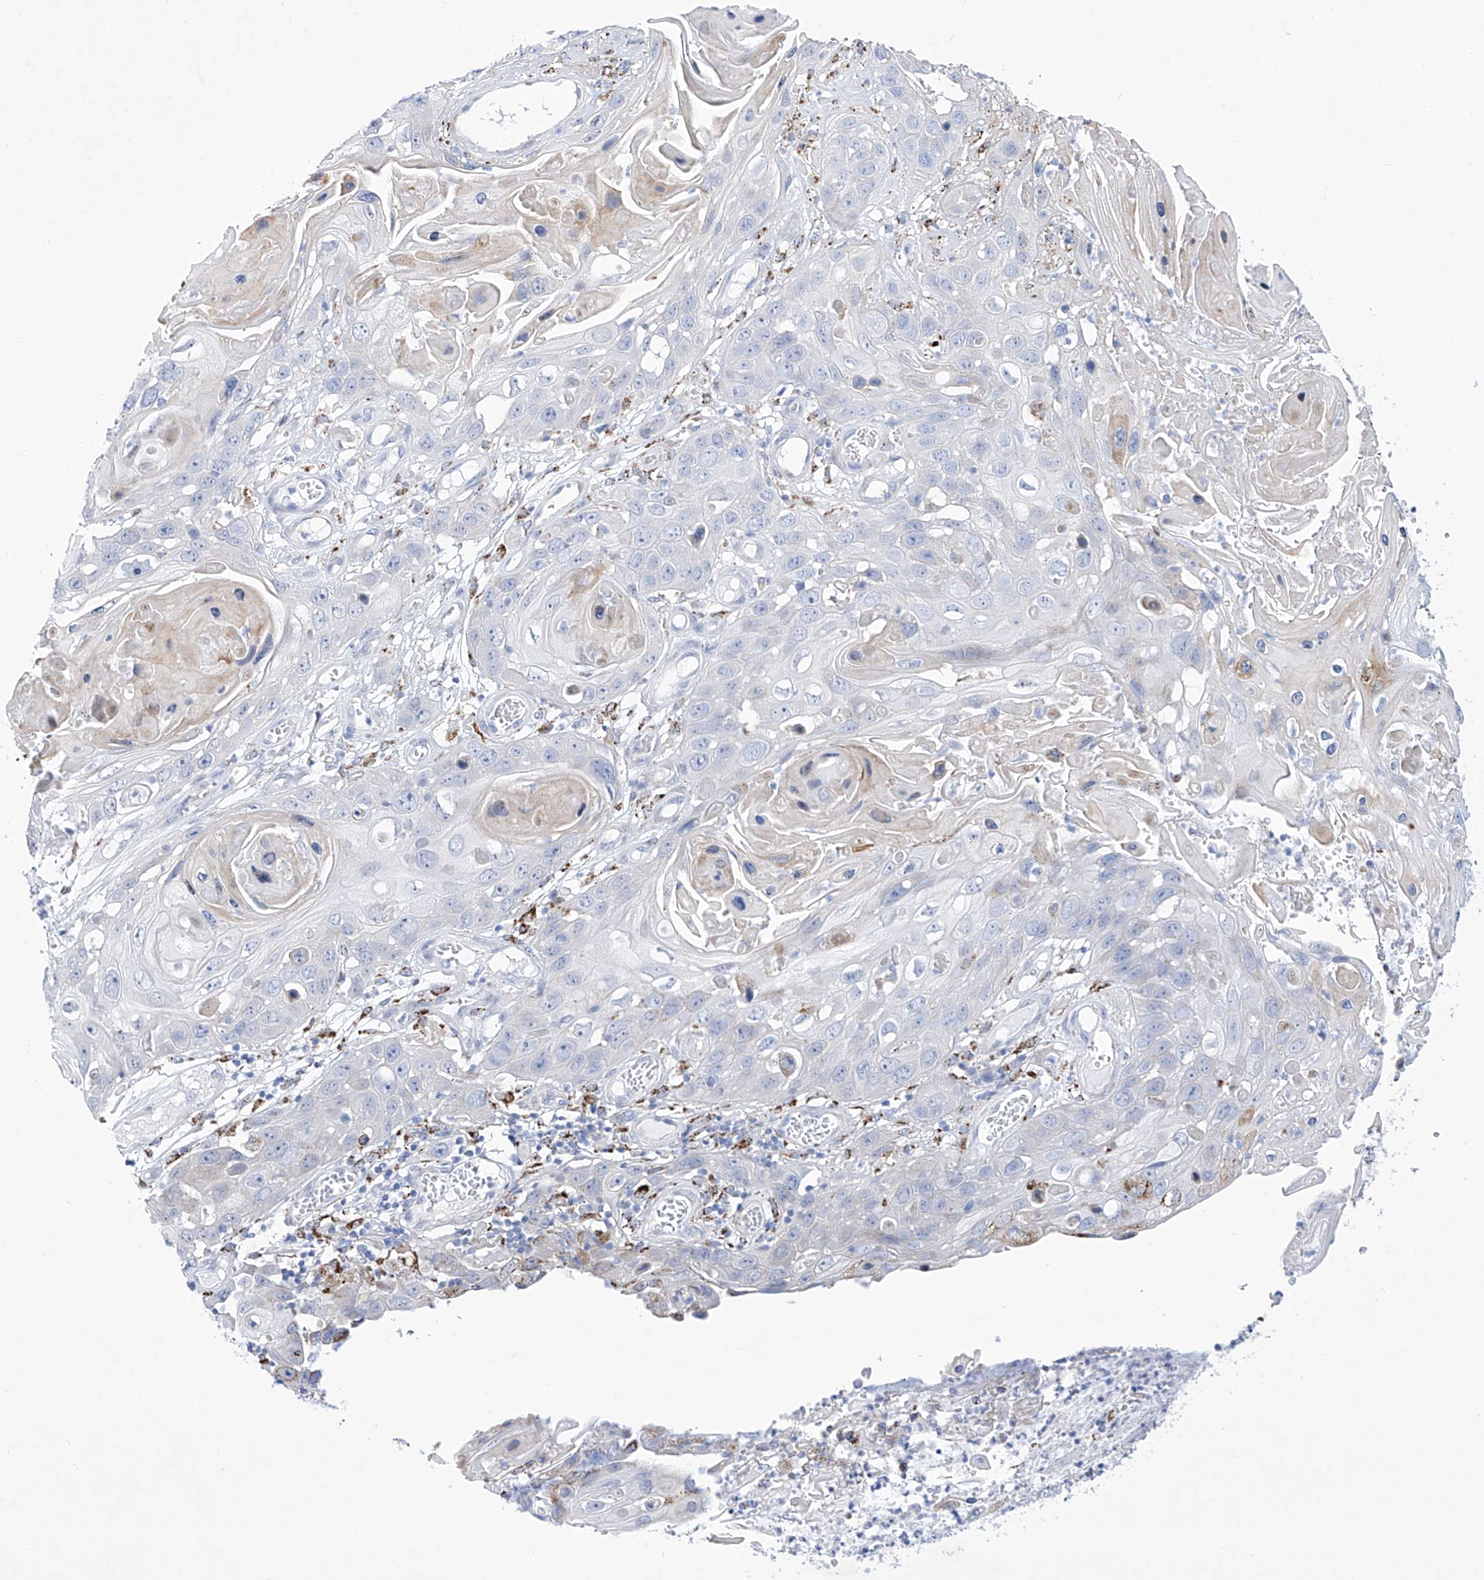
{"staining": {"intensity": "negative", "quantity": "none", "location": "none"}, "tissue": "skin cancer", "cell_type": "Tumor cells", "image_type": "cancer", "snomed": [{"axis": "morphology", "description": "Squamous cell carcinoma, NOS"}, {"axis": "topography", "description": "Skin"}], "caption": "Tumor cells show no significant positivity in skin squamous cell carcinoma.", "gene": "C1orf87", "patient": {"sex": "male", "age": 55}}